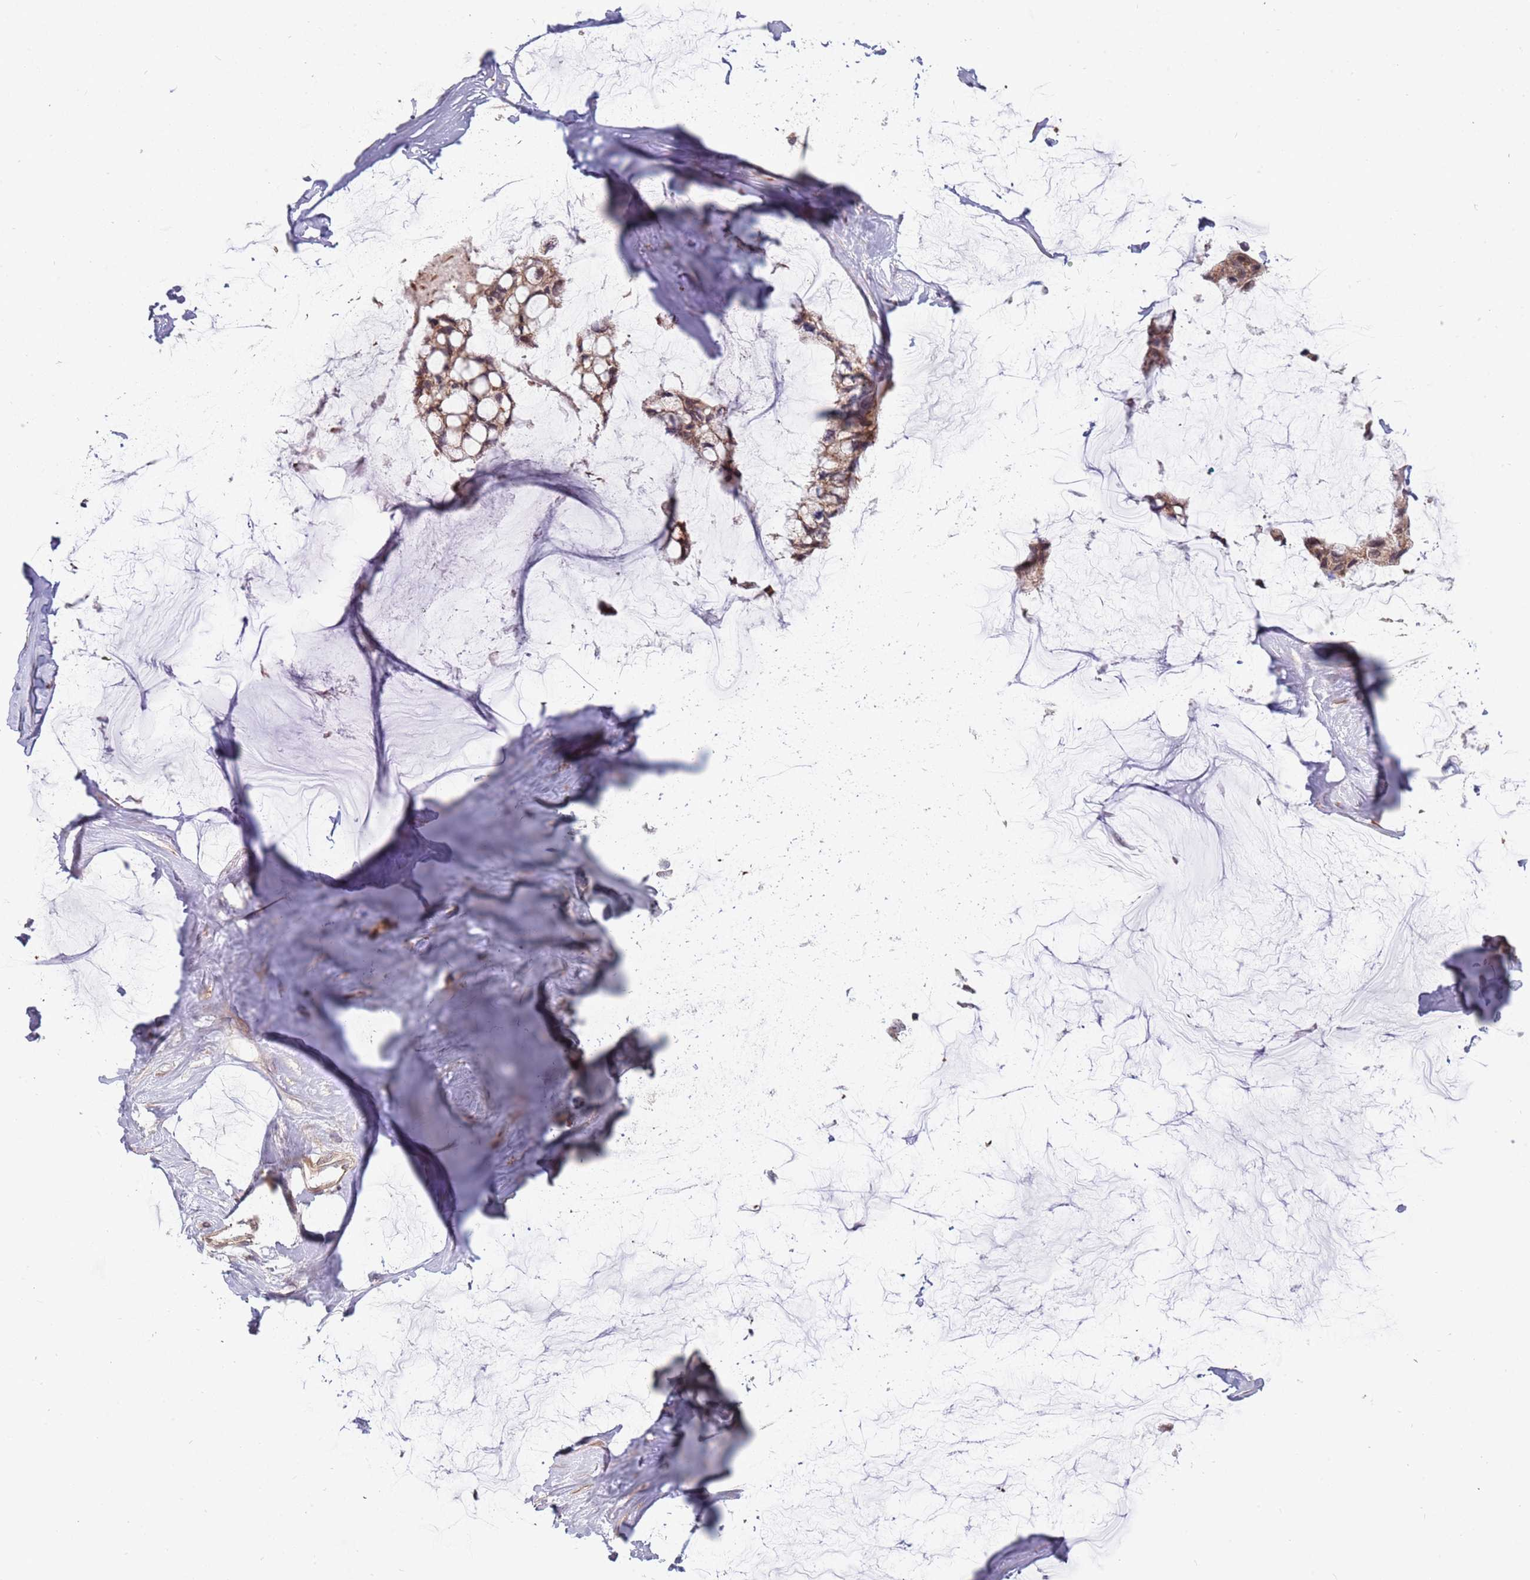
{"staining": {"intensity": "moderate", "quantity": ">75%", "location": "cytoplasmic/membranous"}, "tissue": "ovarian cancer", "cell_type": "Tumor cells", "image_type": "cancer", "snomed": [{"axis": "morphology", "description": "Cystadenocarcinoma, mucinous, NOS"}, {"axis": "topography", "description": "Ovary"}], "caption": "Ovarian mucinous cystadenocarcinoma tissue demonstrates moderate cytoplasmic/membranous expression in approximately >75% of tumor cells, visualized by immunohistochemistry. The protein is shown in brown color, while the nuclei are stained blue.", "gene": "RNF181", "patient": {"sex": "female", "age": 39}}